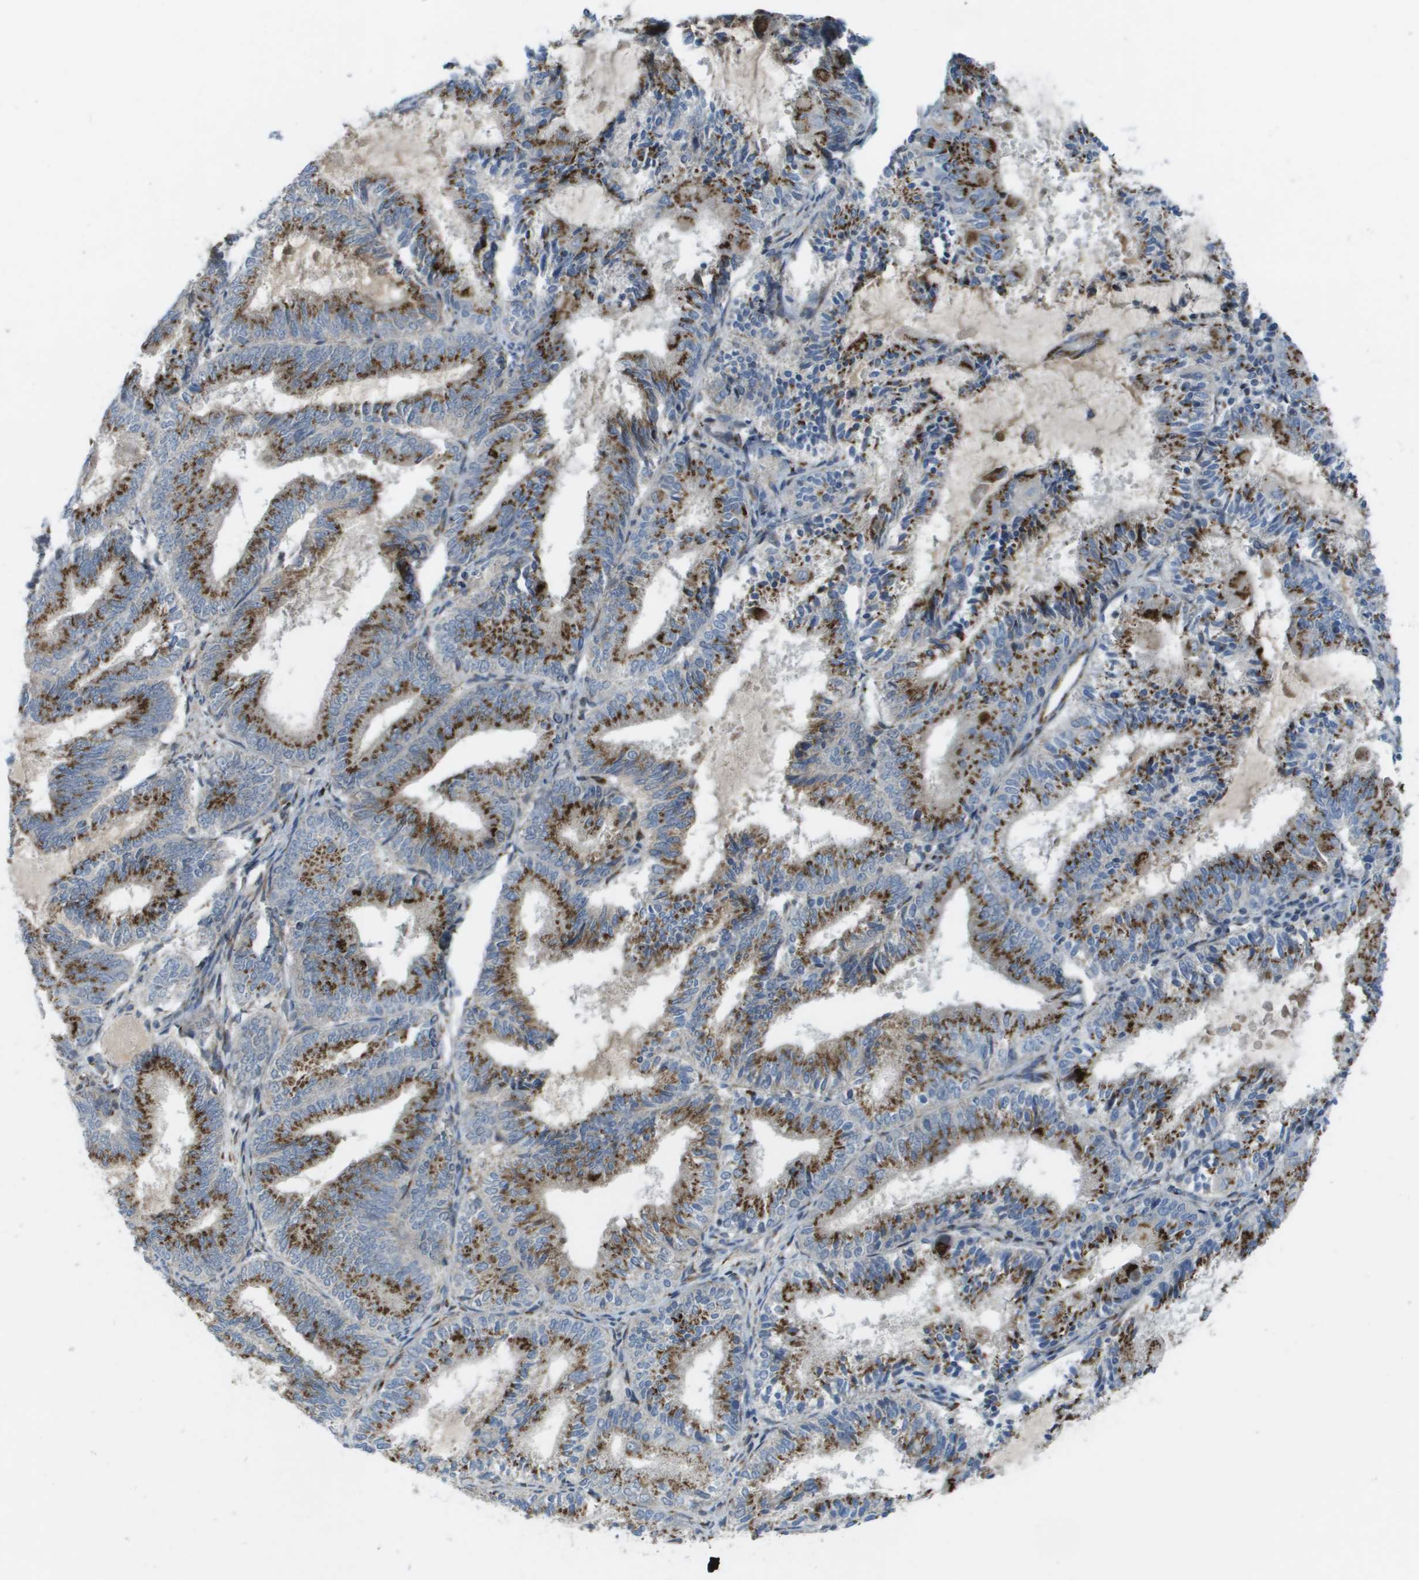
{"staining": {"intensity": "moderate", "quantity": ">75%", "location": "cytoplasmic/membranous"}, "tissue": "endometrial cancer", "cell_type": "Tumor cells", "image_type": "cancer", "snomed": [{"axis": "morphology", "description": "Adenocarcinoma, NOS"}, {"axis": "topography", "description": "Endometrium"}], "caption": "An image of human endometrial cancer (adenocarcinoma) stained for a protein exhibits moderate cytoplasmic/membranous brown staining in tumor cells. (DAB IHC with brightfield microscopy, high magnification).", "gene": "QSOX2", "patient": {"sex": "female", "age": 81}}